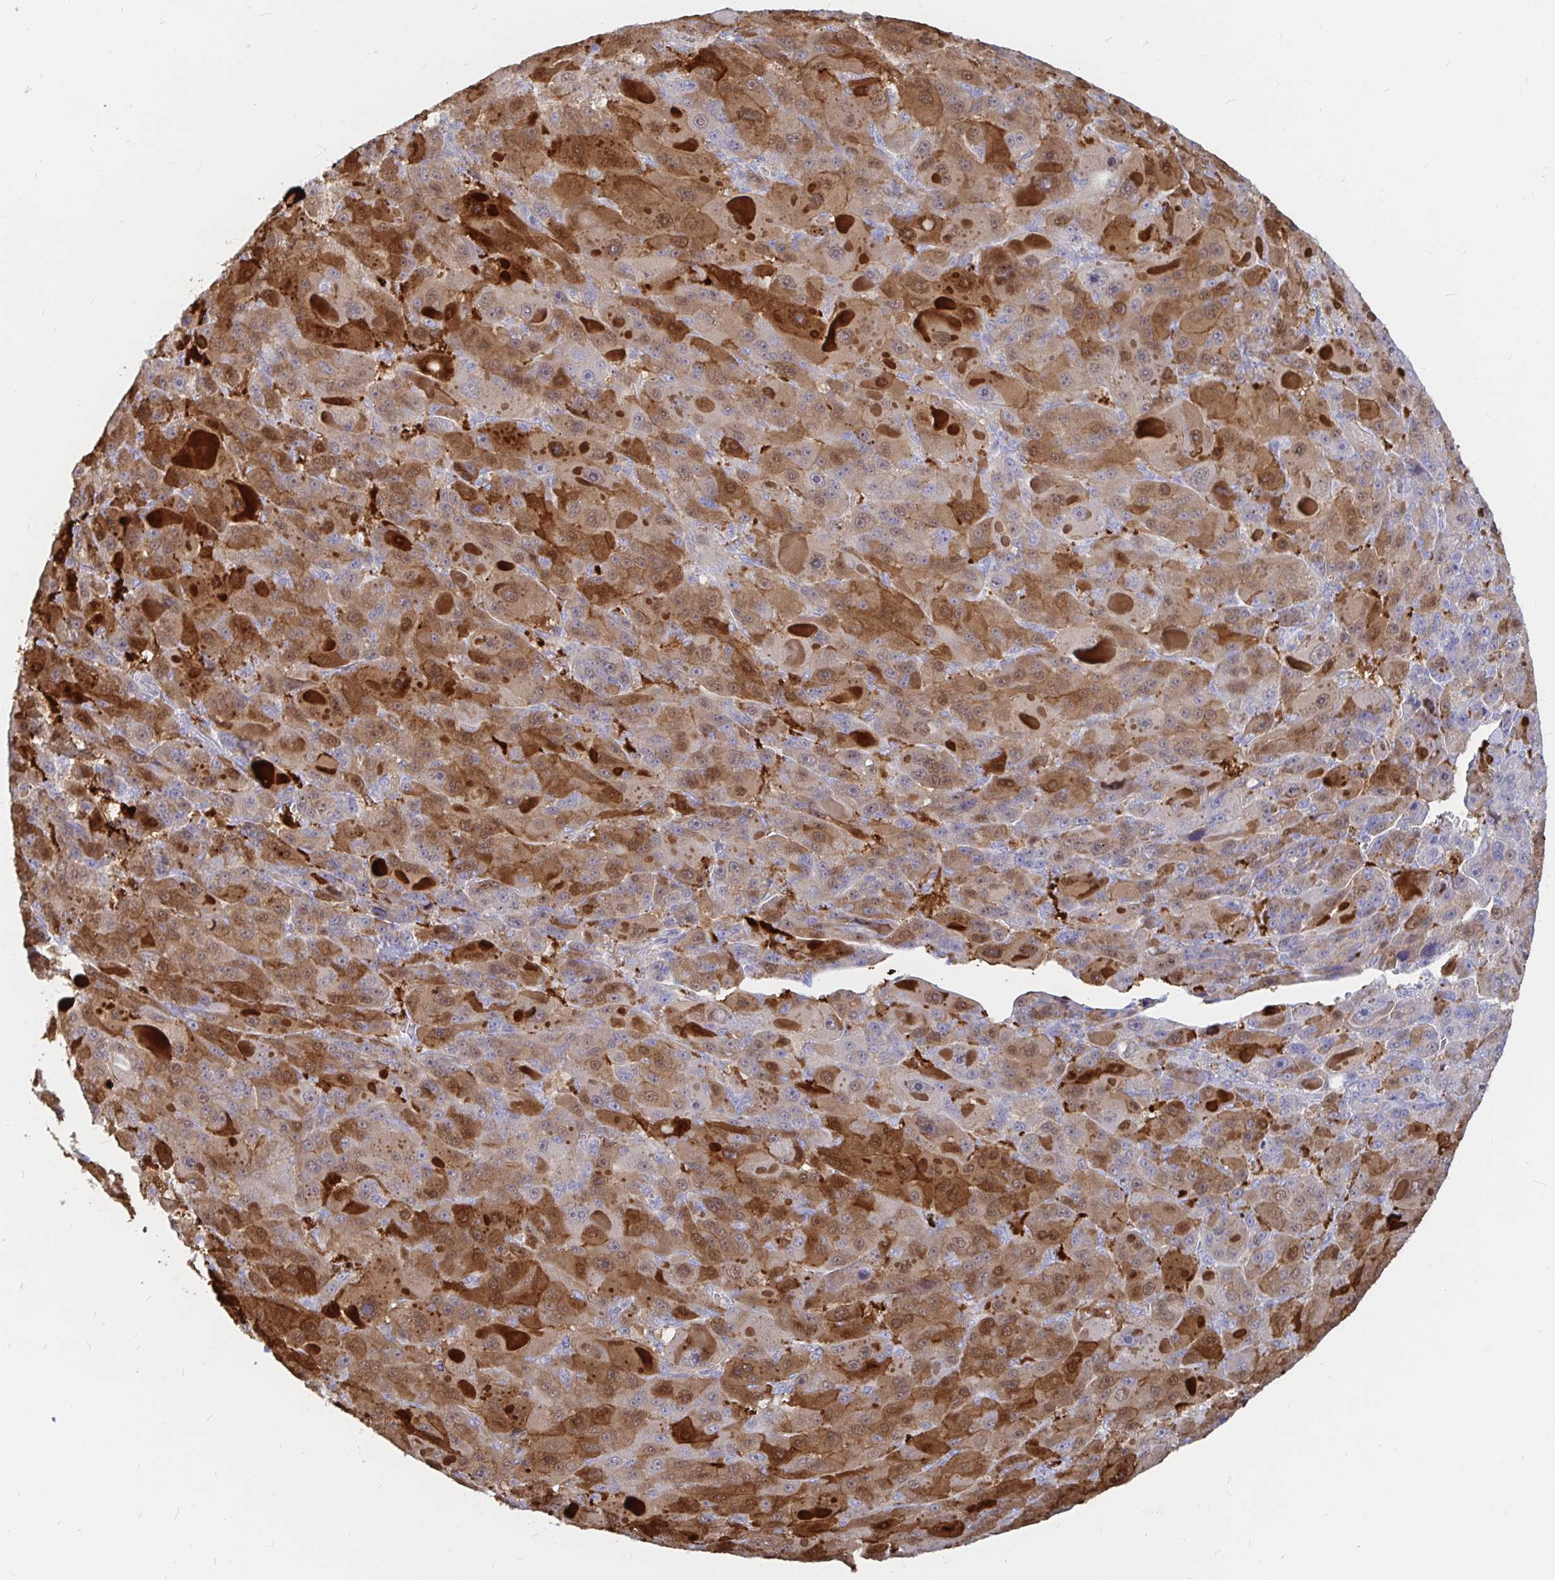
{"staining": {"intensity": "moderate", "quantity": "25%-75%", "location": "cytoplasmic/membranous,nuclear"}, "tissue": "liver cancer", "cell_type": "Tumor cells", "image_type": "cancer", "snomed": [{"axis": "morphology", "description": "Carcinoma, Hepatocellular, NOS"}, {"axis": "topography", "description": "Liver"}], "caption": "Hepatocellular carcinoma (liver) was stained to show a protein in brown. There is medium levels of moderate cytoplasmic/membranous and nuclear positivity in approximately 25%-75% of tumor cells.", "gene": "KCTD19", "patient": {"sex": "male", "age": 76}}